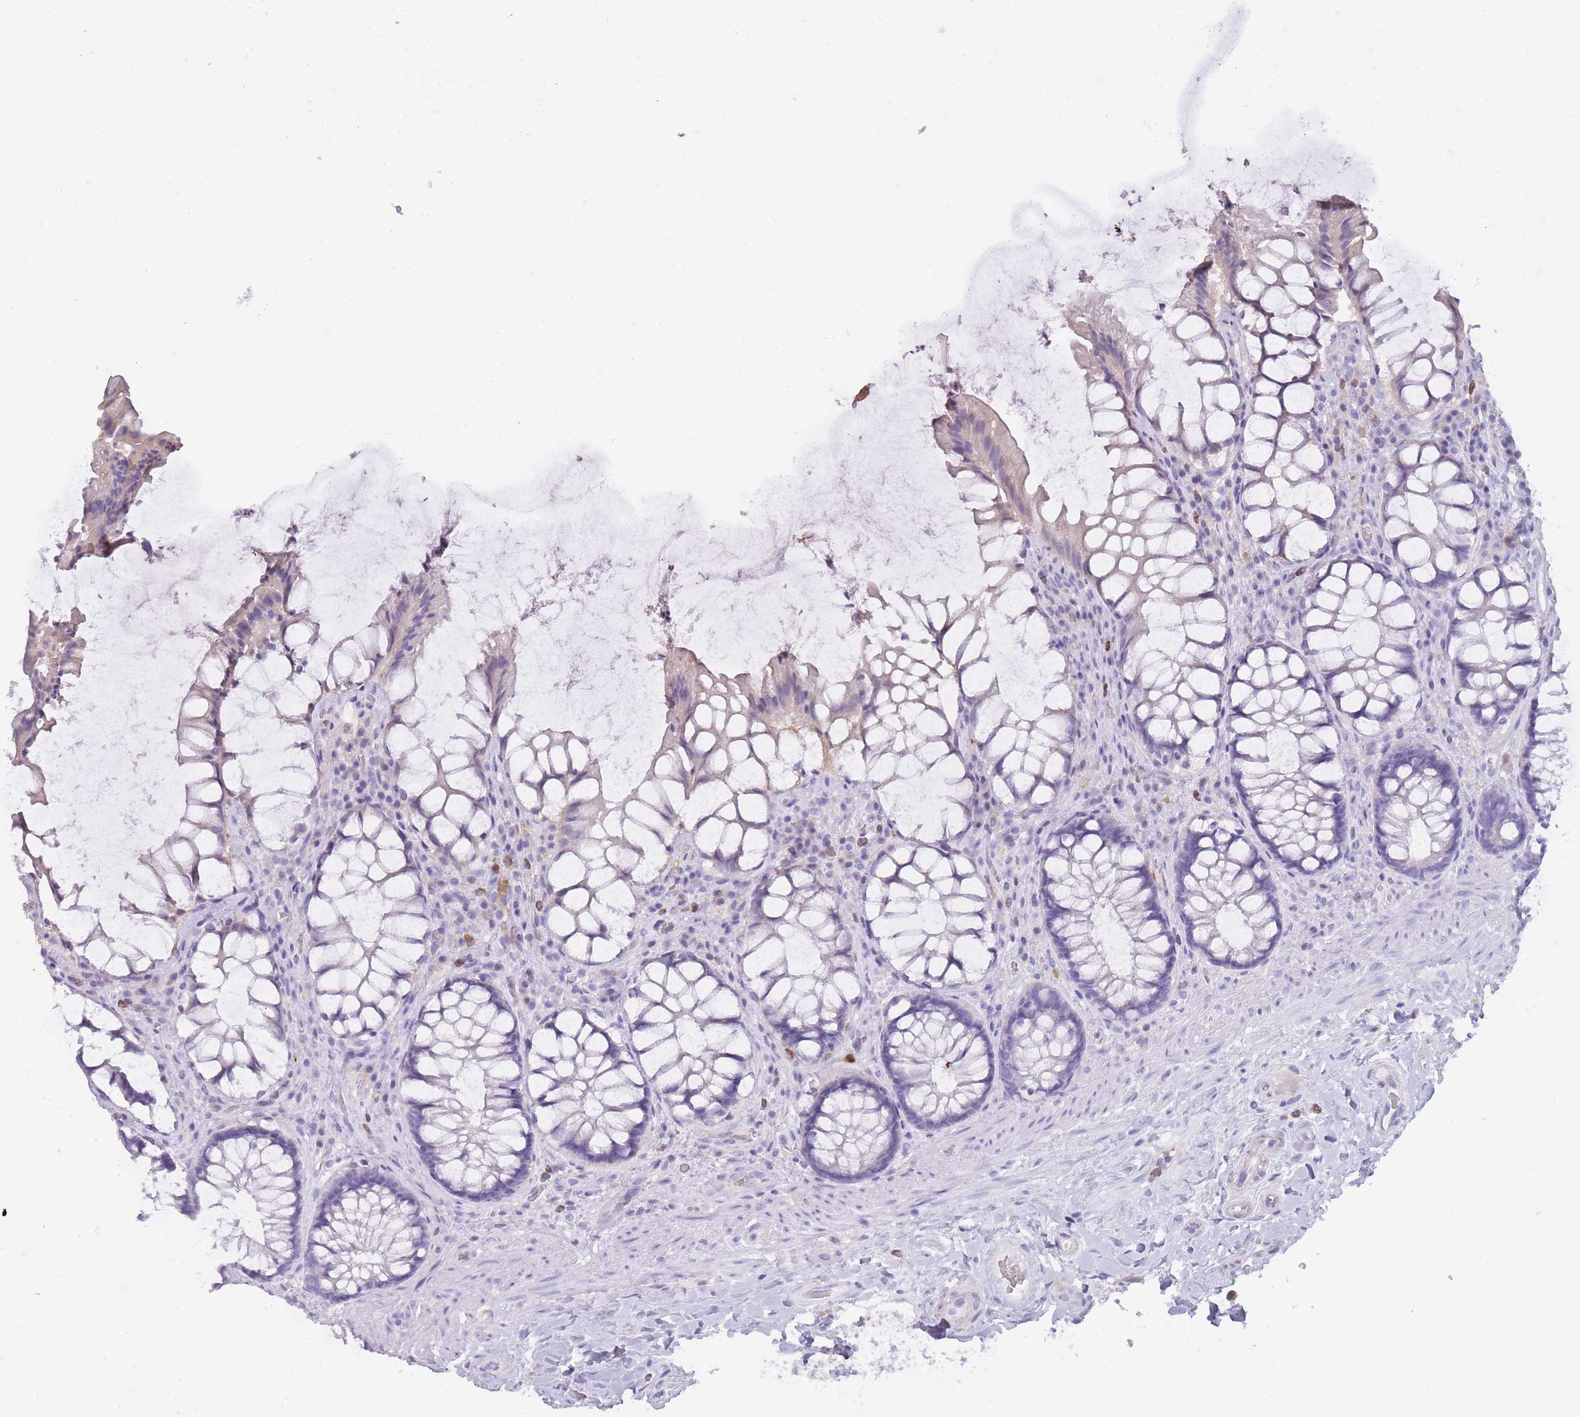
{"staining": {"intensity": "negative", "quantity": "none", "location": "none"}, "tissue": "rectum", "cell_type": "Glandular cells", "image_type": "normal", "snomed": [{"axis": "morphology", "description": "Normal tissue, NOS"}, {"axis": "topography", "description": "Rectum"}], "caption": "DAB (3,3'-diaminobenzidine) immunohistochemical staining of unremarkable human rectum demonstrates no significant staining in glandular cells.", "gene": "CR1L", "patient": {"sex": "female", "age": 58}}